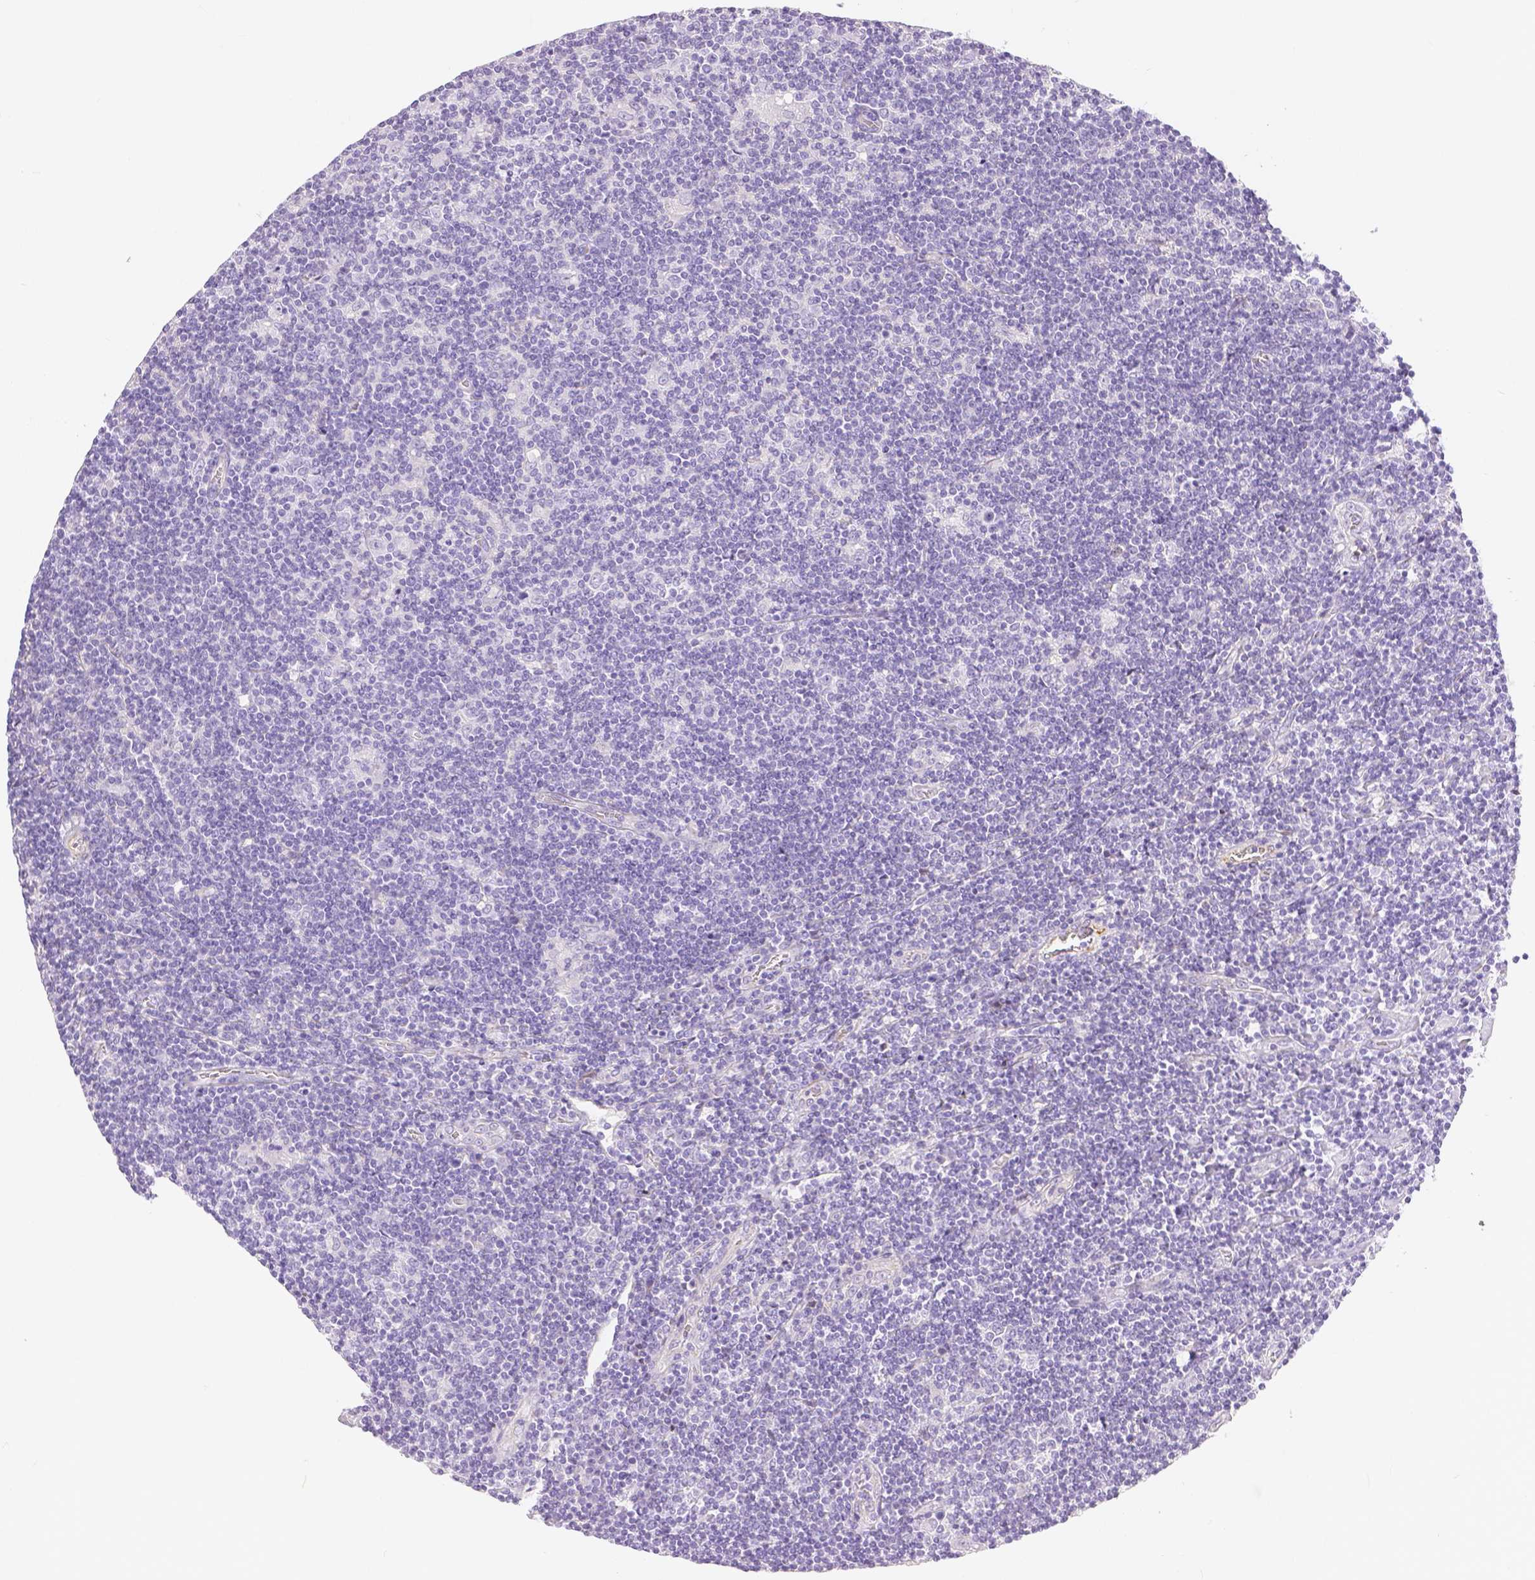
{"staining": {"intensity": "negative", "quantity": "none", "location": "none"}, "tissue": "lymphoma", "cell_type": "Tumor cells", "image_type": "cancer", "snomed": [{"axis": "morphology", "description": "Hodgkin's disease, NOS"}, {"axis": "topography", "description": "Lymph node"}], "caption": "DAB (3,3'-diaminobenzidine) immunohistochemical staining of lymphoma reveals no significant expression in tumor cells.", "gene": "SLC27A5", "patient": {"sex": "male", "age": 40}}